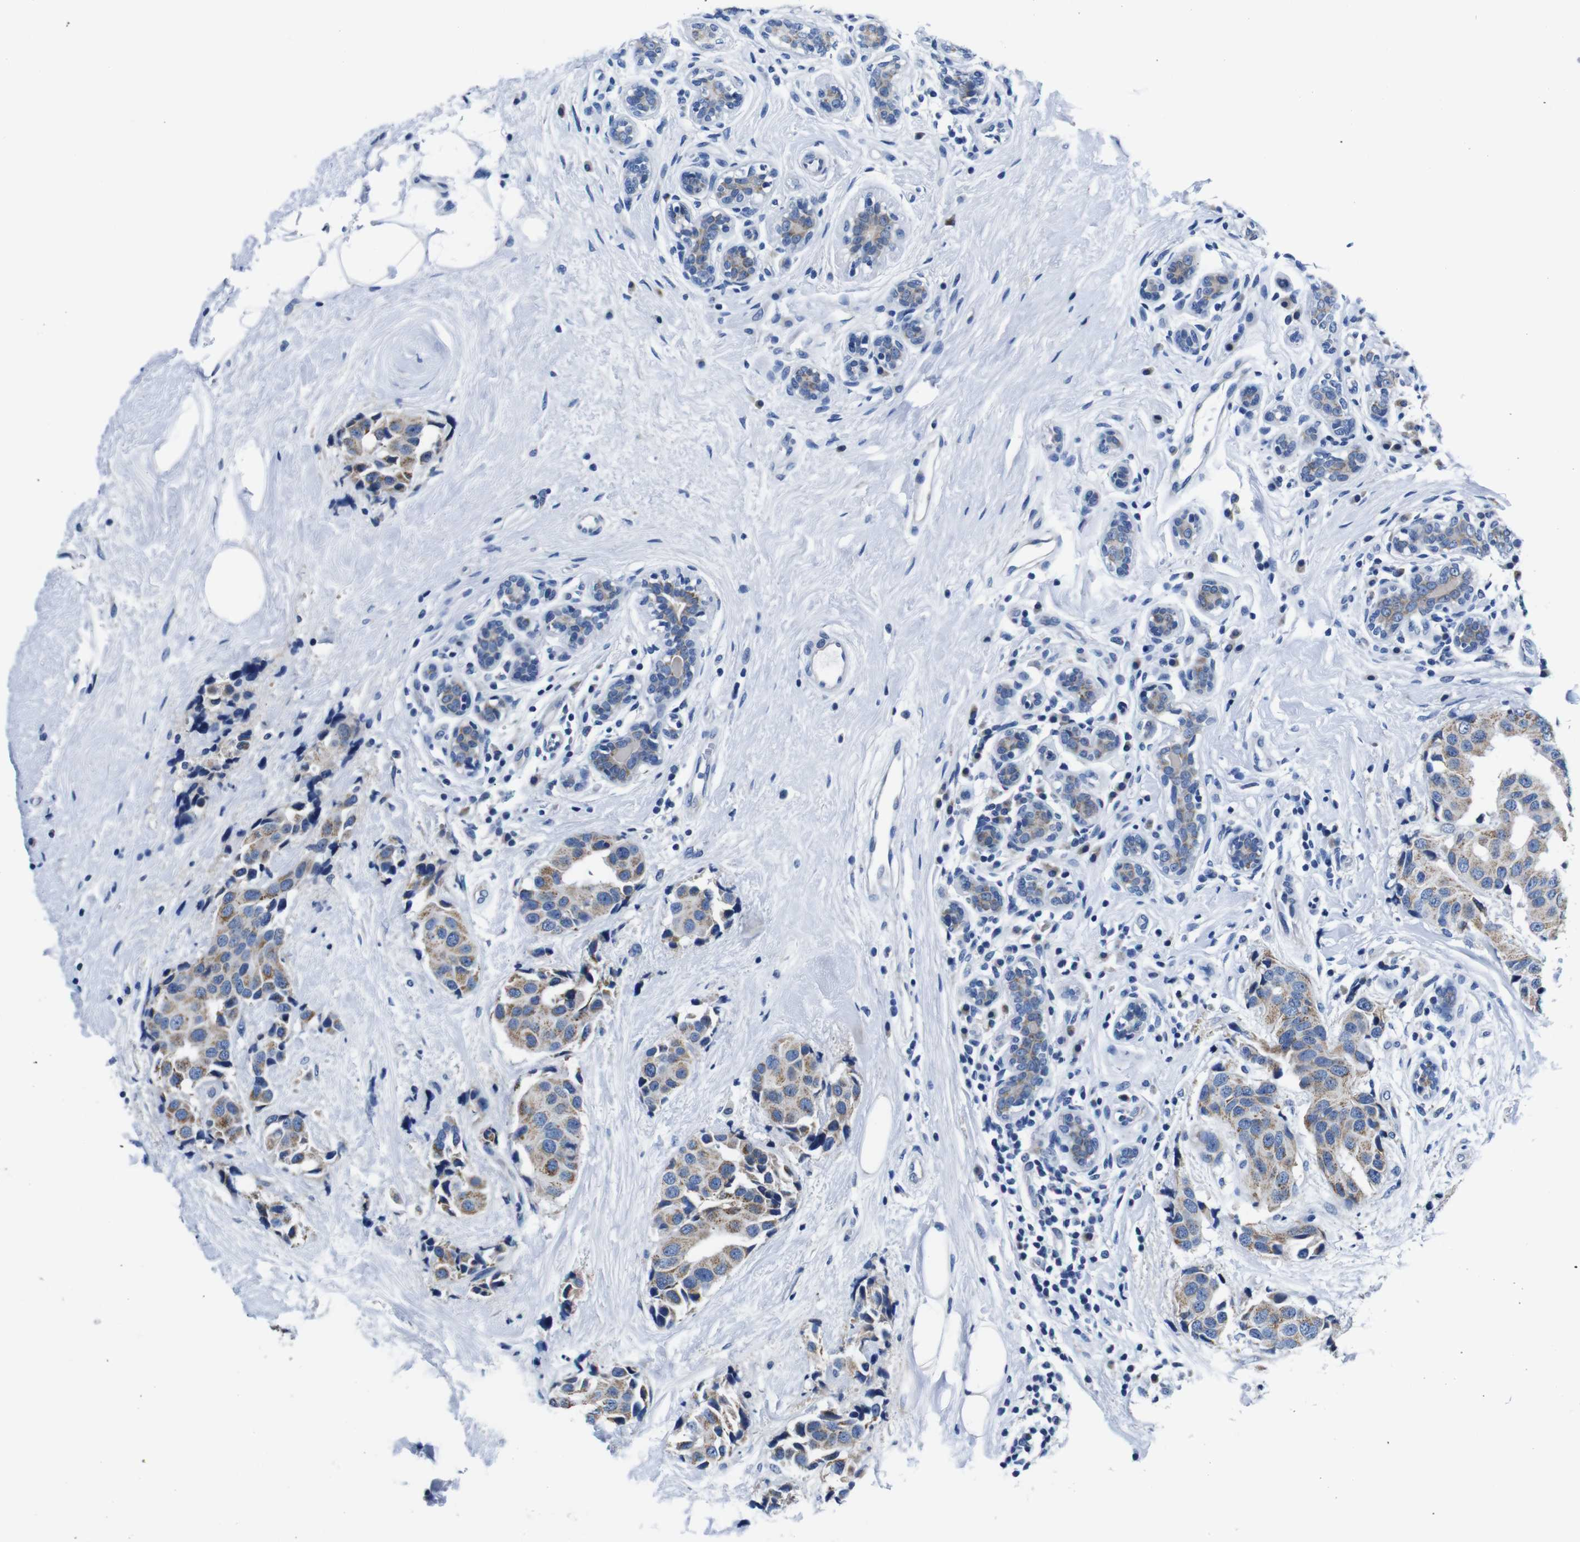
{"staining": {"intensity": "moderate", "quantity": ">75%", "location": "cytoplasmic/membranous"}, "tissue": "breast cancer", "cell_type": "Tumor cells", "image_type": "cancer", "snomed": [{"axis": "morphology", "description": "Normal tissue, NOS"}, {"axis": "morphology", "description": "Duct carcinoma"}, {"axis": "topography", "description": "Breast"}], "caption": "An immunohistochemistry (IHC) histopathology image of neoplastic tissue is shown. Protein staining in brown shows moderate cytoplasmic/membranous positivity in breast cancer (infiltrating ductal carcinoma) within tumor cells.", "gene": "SNX19", "patient": {"sex": "female", "age": 39}}